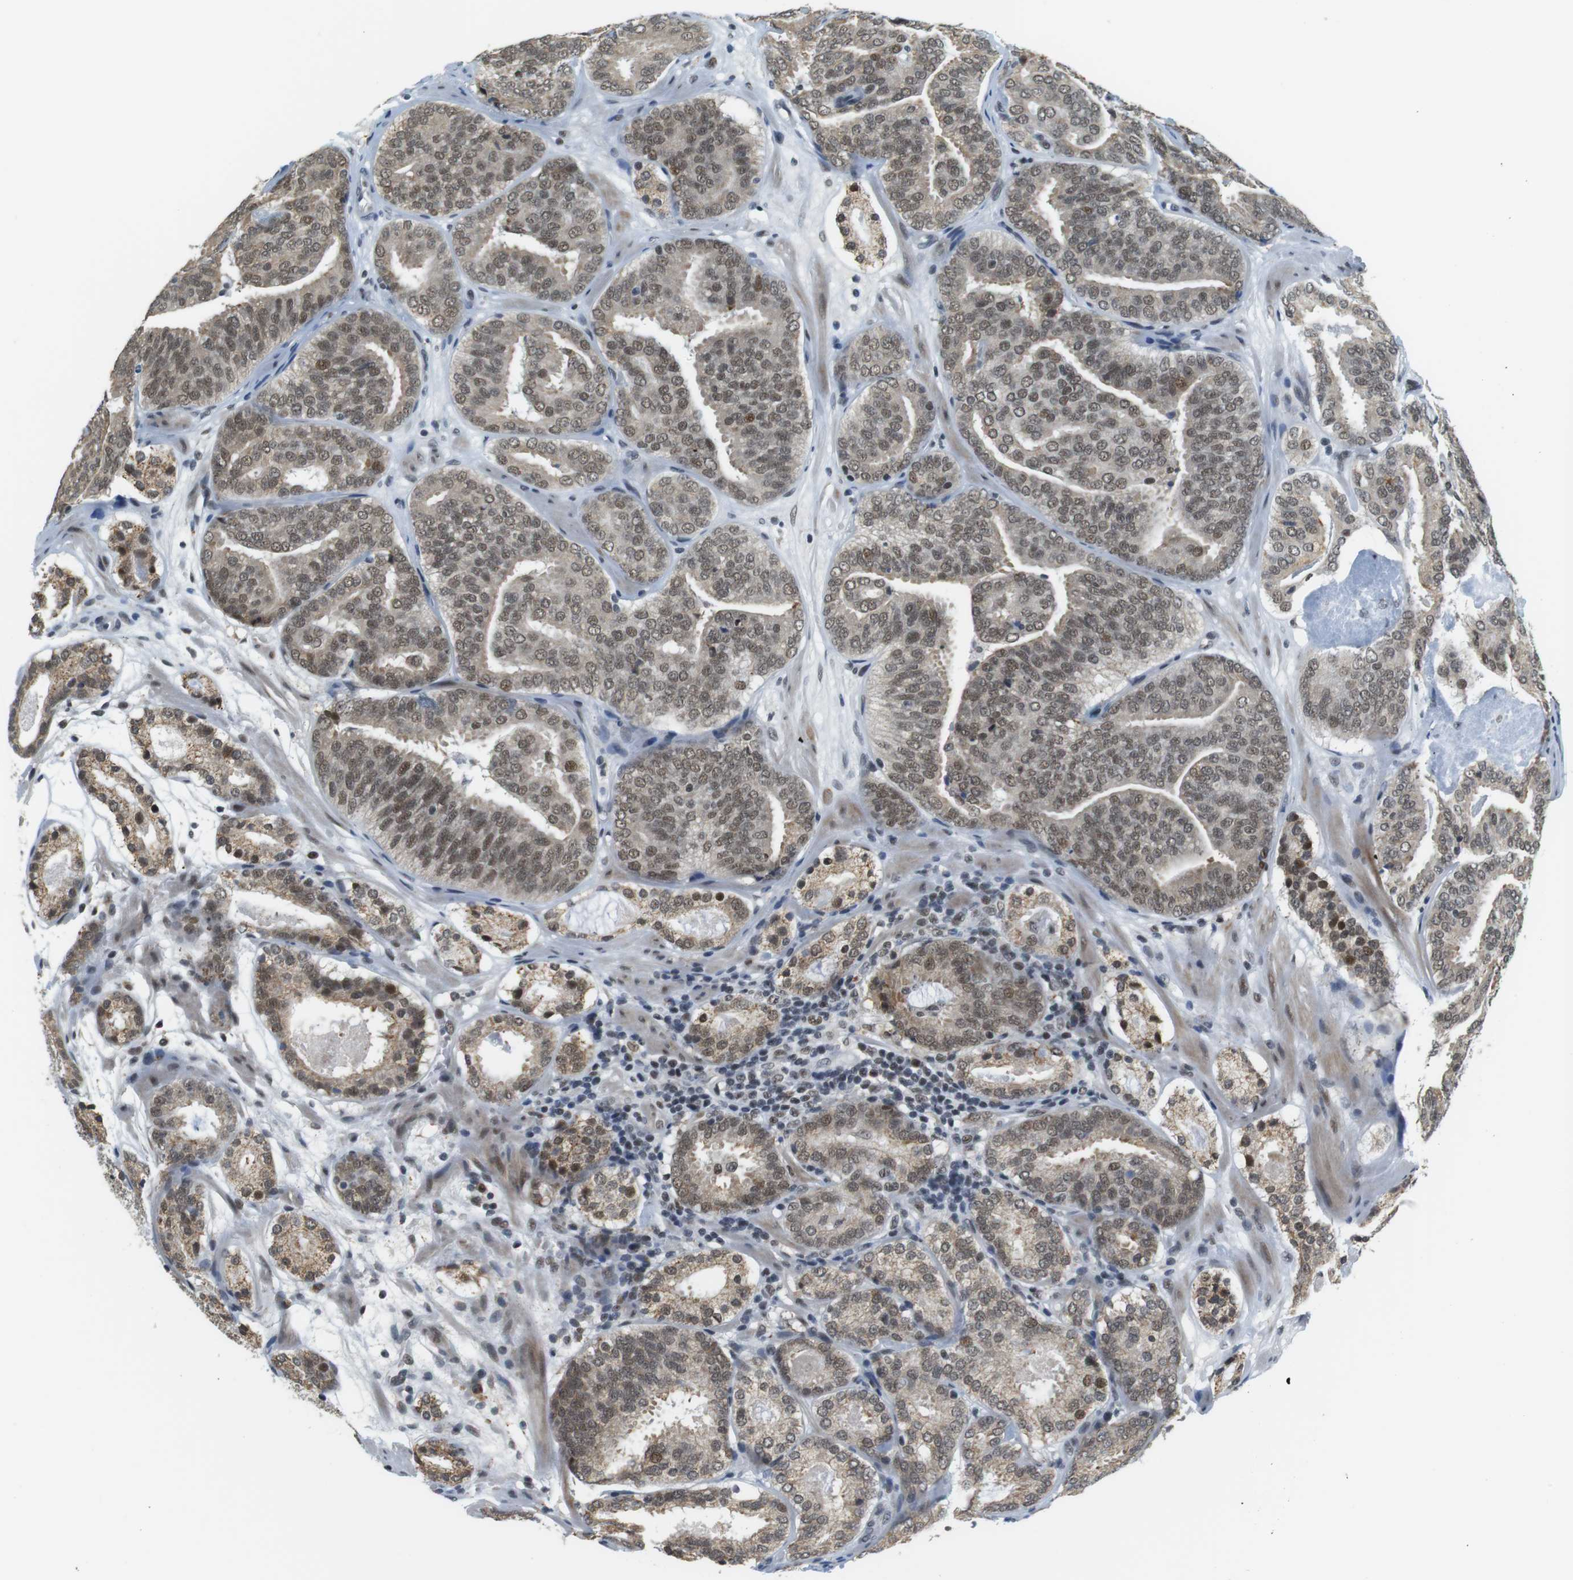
{"staining": {"intensity": "moderate", "quantity": ">75%", "location": "nuclear"}, "tissue": "prostate cancer", "cell_type": "Tumor cells", "image_type": "cancer", "snomed": [{"axis": "morphology", "description": "Adenocarcinoma, Low grade"}, {"axis": "topography", "description": "Prostate"}], "caption": "Immunohistochemical staining of human prostate cancer demonstrates moderate nuclear protein expression in approximately >75% of tumor cells.", "gene": "RNF38", "patient": {"sex": "male", "age": 69}}